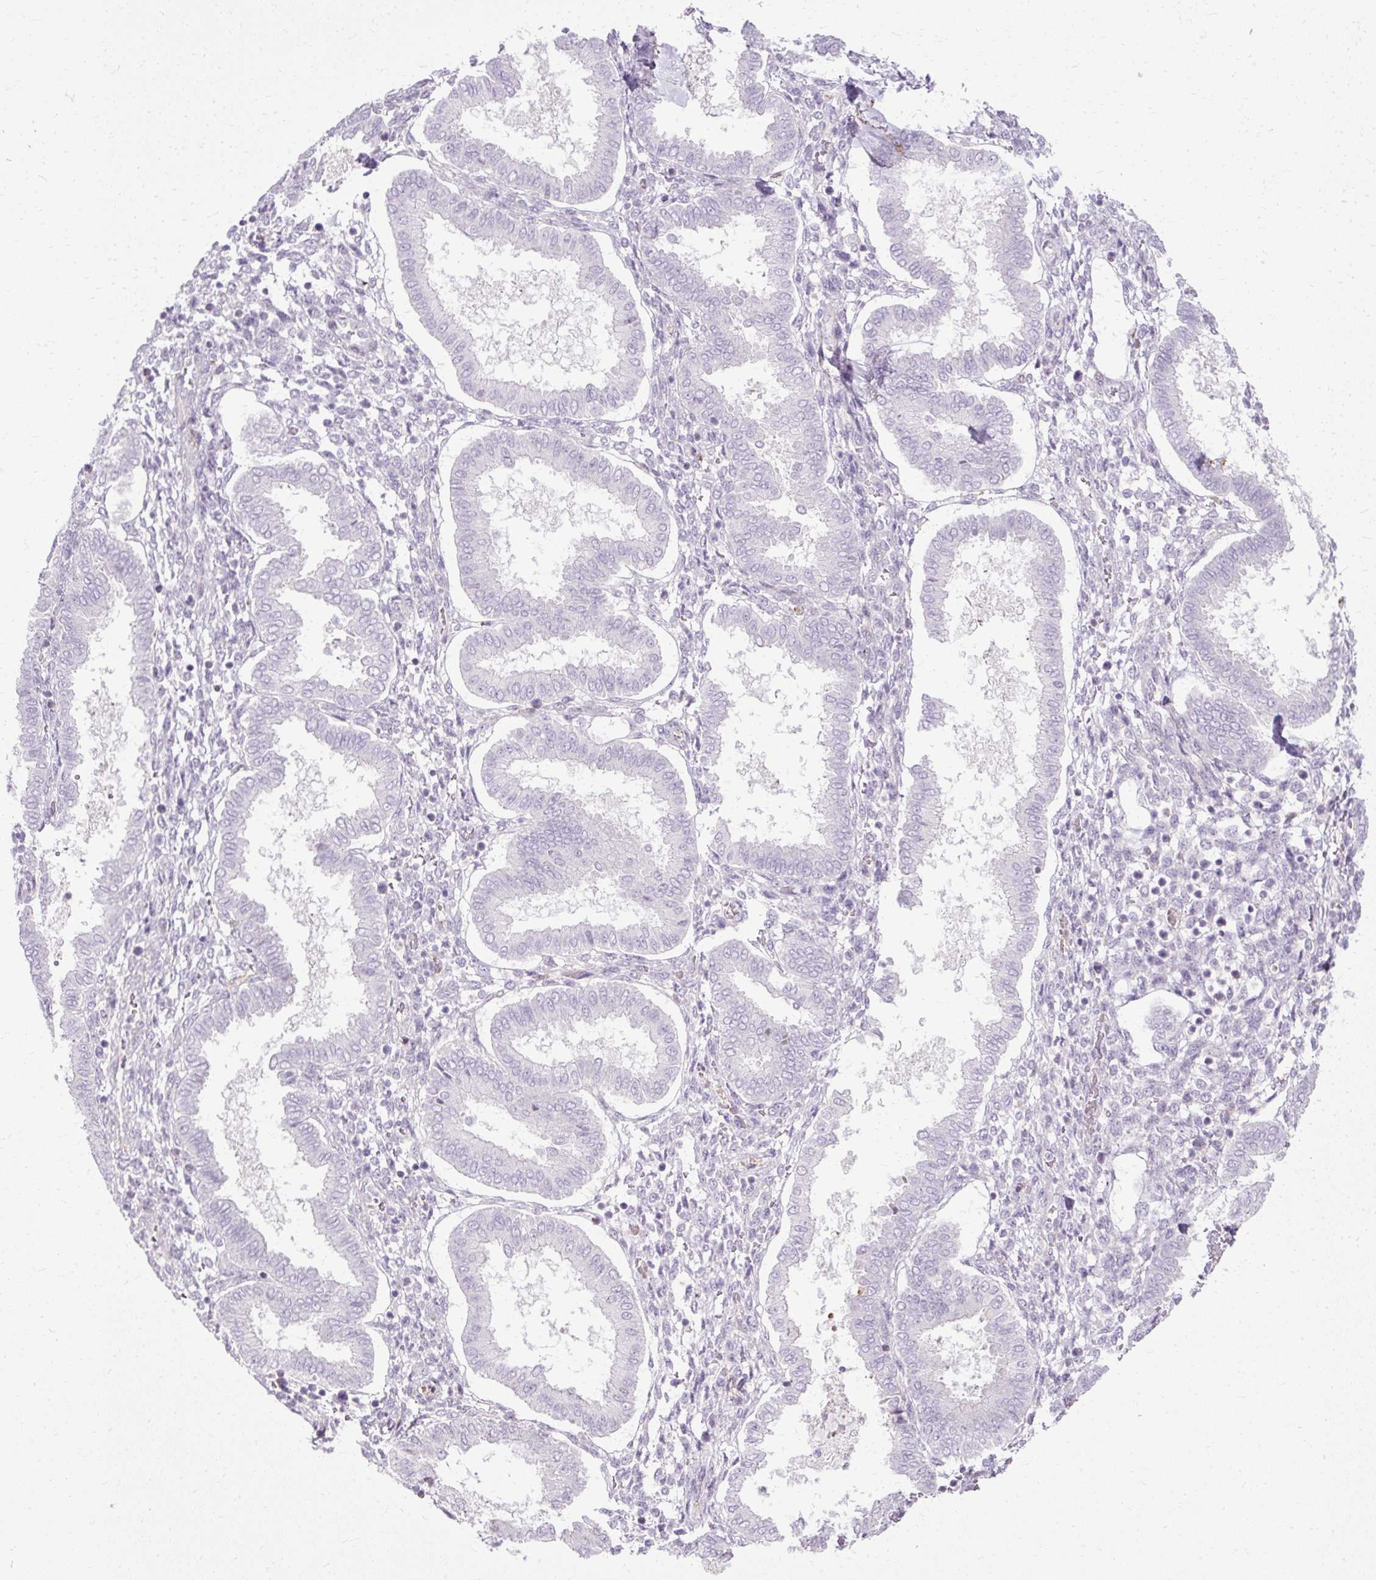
{"staining": {"intensity": "moderate", "quantity": "25%-75%", "location": "cytoplasmic/membranous"}, "tissue": "endometrium", "cell_type": "Cells in endometrial stroma", "image_type": "normal", "snomed": [{"axis": "morphology", "description": "Normal tissue, NOS"}, {"axis": "topography", "description": "Endometrium"}], "caption": "Brown immunohistochemical staining in normal endometrium displays moderate cytoplasmic/membranous staining in approximately 25%-75% of cells in endometrial stroma.", "gene": "CNN3", "patient": {"sex": "female", "age": 24}}